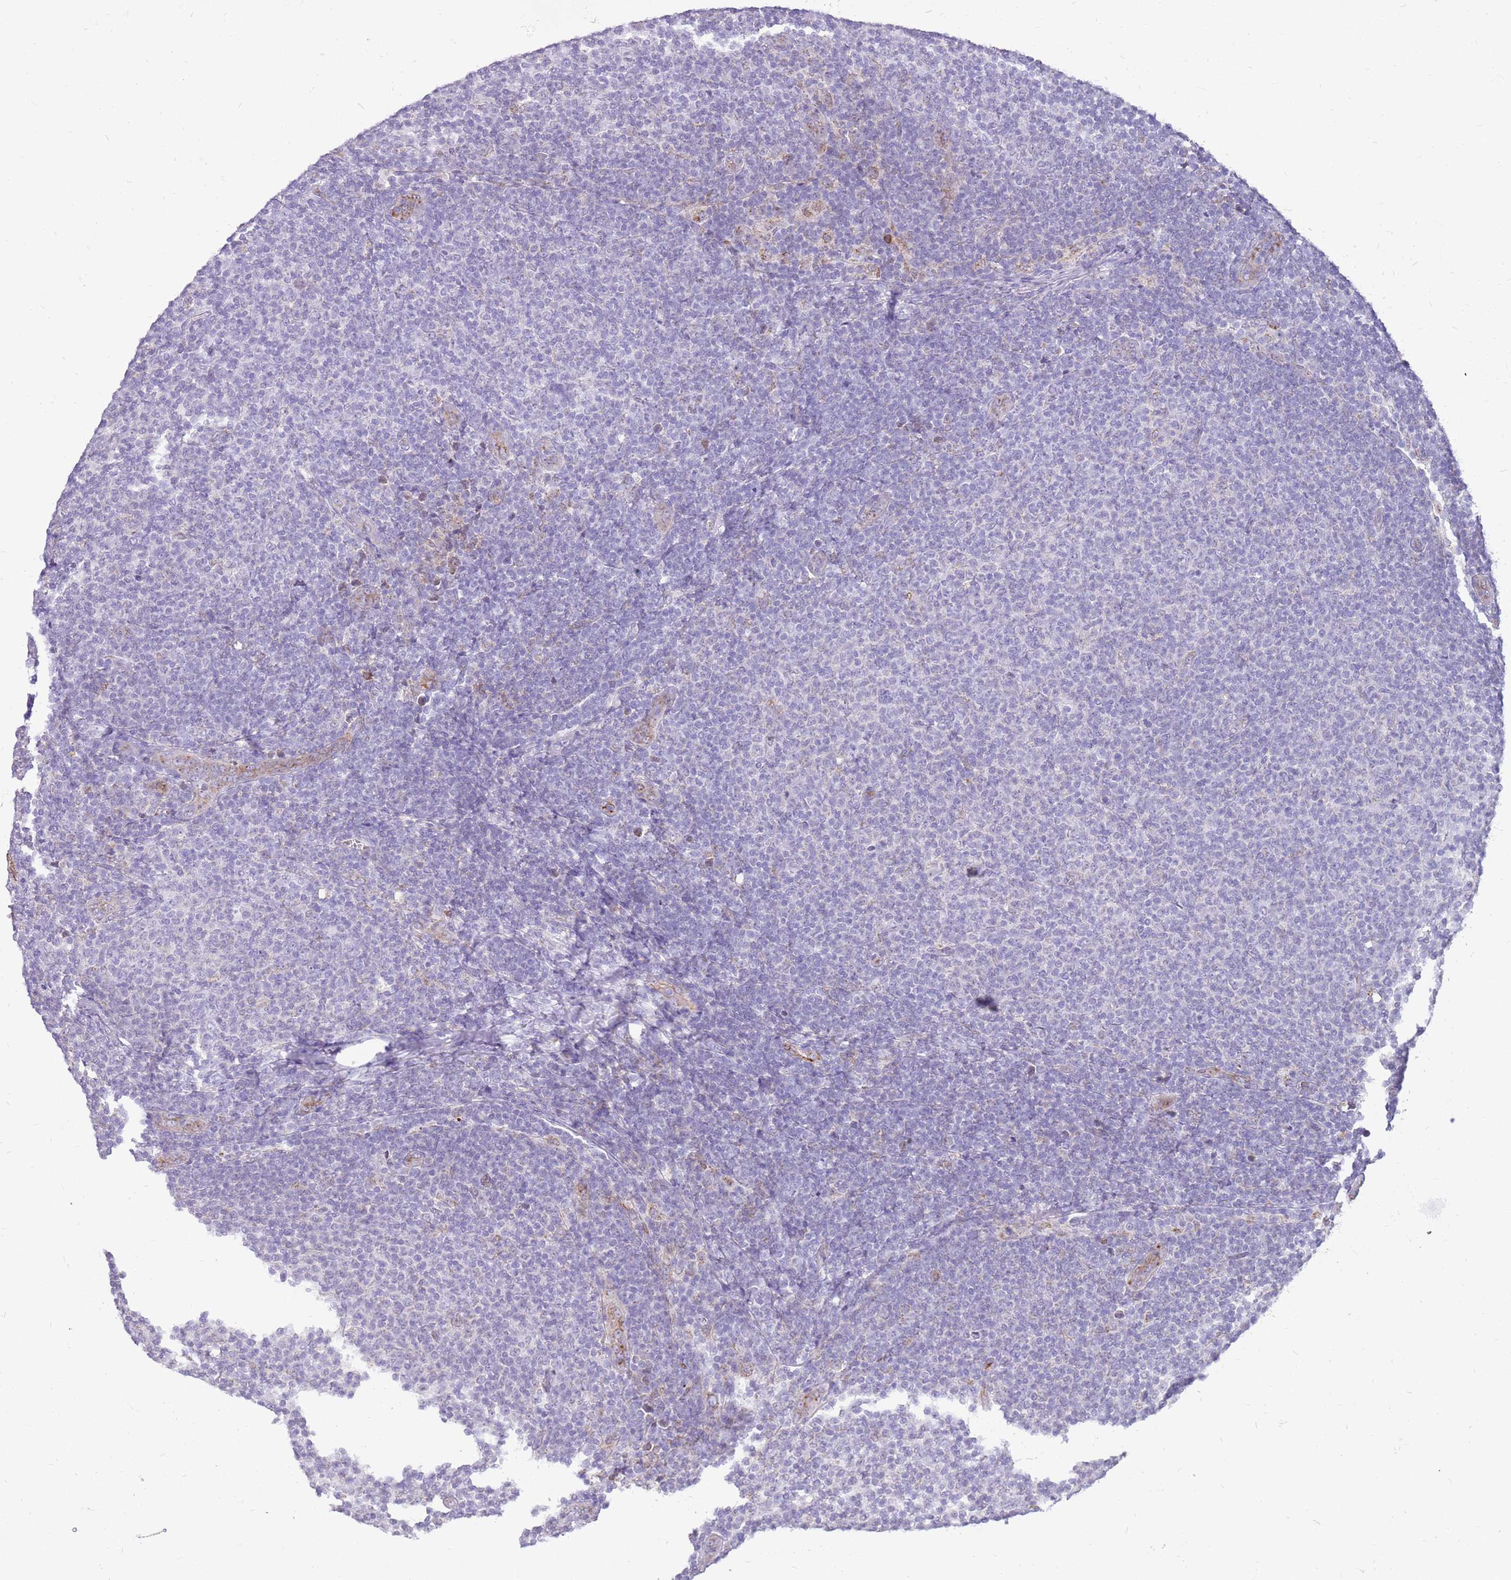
{"staining": {"intensity": "negative", "quantity": "none", "location": "none"}, "tissue": "lymphoma", "cell_type": "Tumor cells", "image_type": "cancer", "snomed": [{"axis": "morphology", "description": "Malignant lymphoma, non-Hodgkin's type, Low grade"}, {"axis": "topography", "description": "Lymph node"}], "caption": "The IHC photomicrograph has no significant staining in tumor cells of lymphoma tissue.", "gene": "PCNX1", "patient": {"sex": "male", "age": 66}}